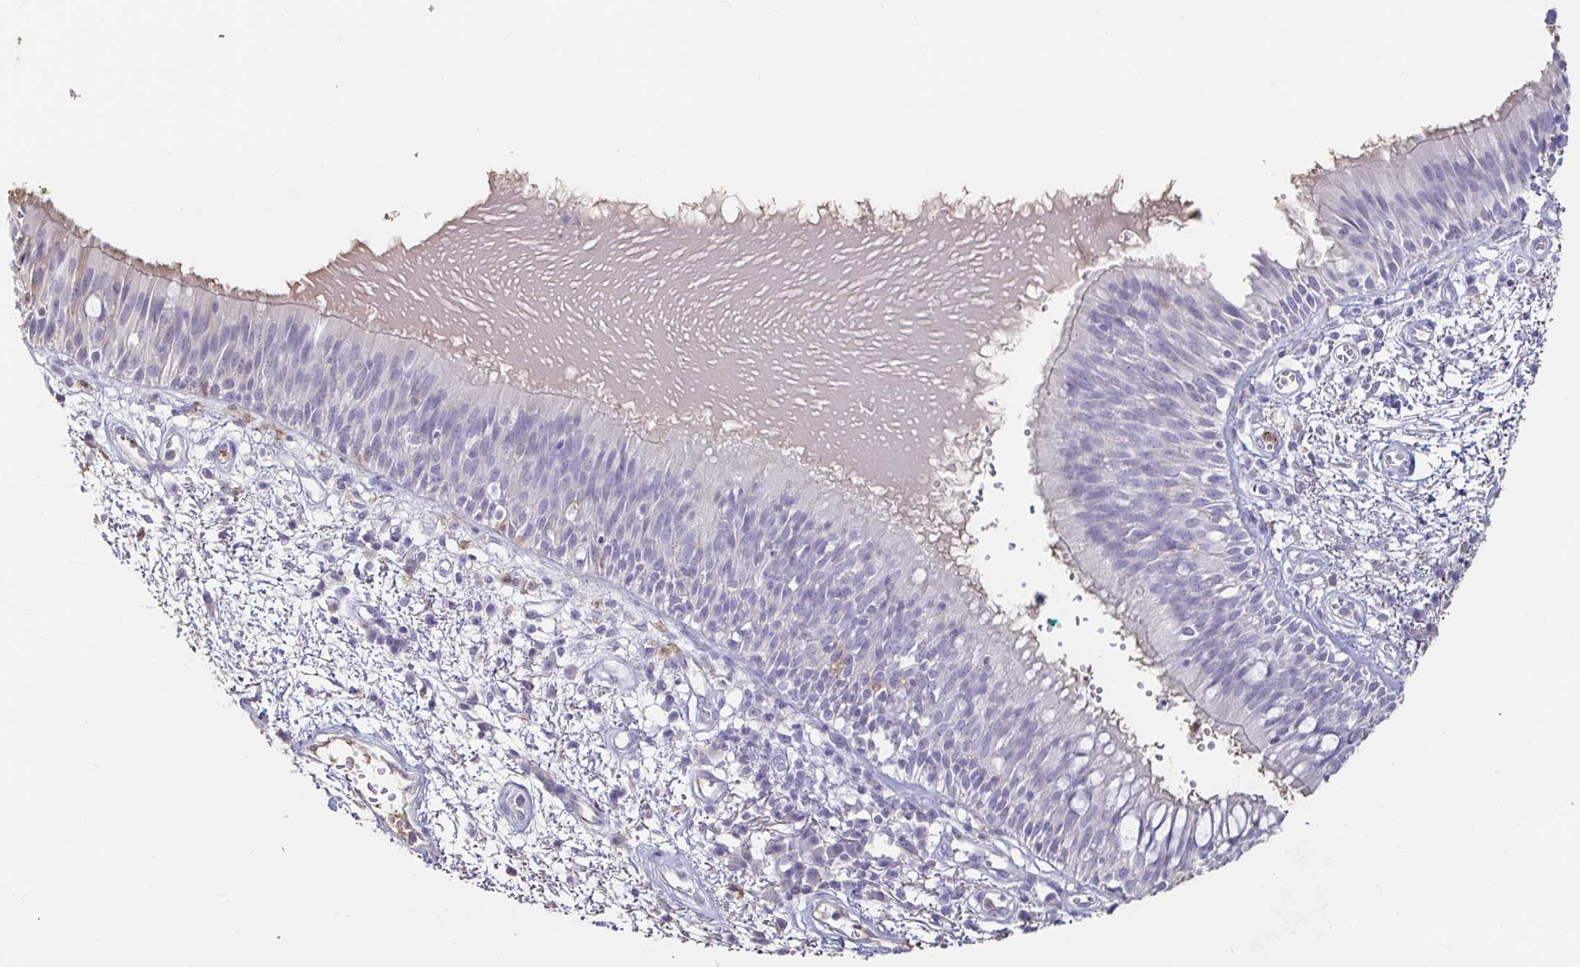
{"staining": {"intensity": "negative", "quantity": "none", "location": "none"}, "tissue": "bronchus", "cell_type": "Respiratory epithelial cells", "image_type": "normal", "snomed": [{"axis": "morphology", "description": "Normal tissue, NOS"}, {"axis": "morphology", "description": "Squamous cell carcinoma, NOS"}, {"axis": "topography", "description": "Cartilage tissue"}, {"axis": "topography", "description": "Bronchus"}, {"axis": "topography", "description": "Lung"}], "caption": "This is a image of immunohistochemistry staining of unremarkable bronchus, which shows no staining in respiratory epithelial cells.", "gene": "BPIFA2", "patient": {"sex": "male", "age": 66}}